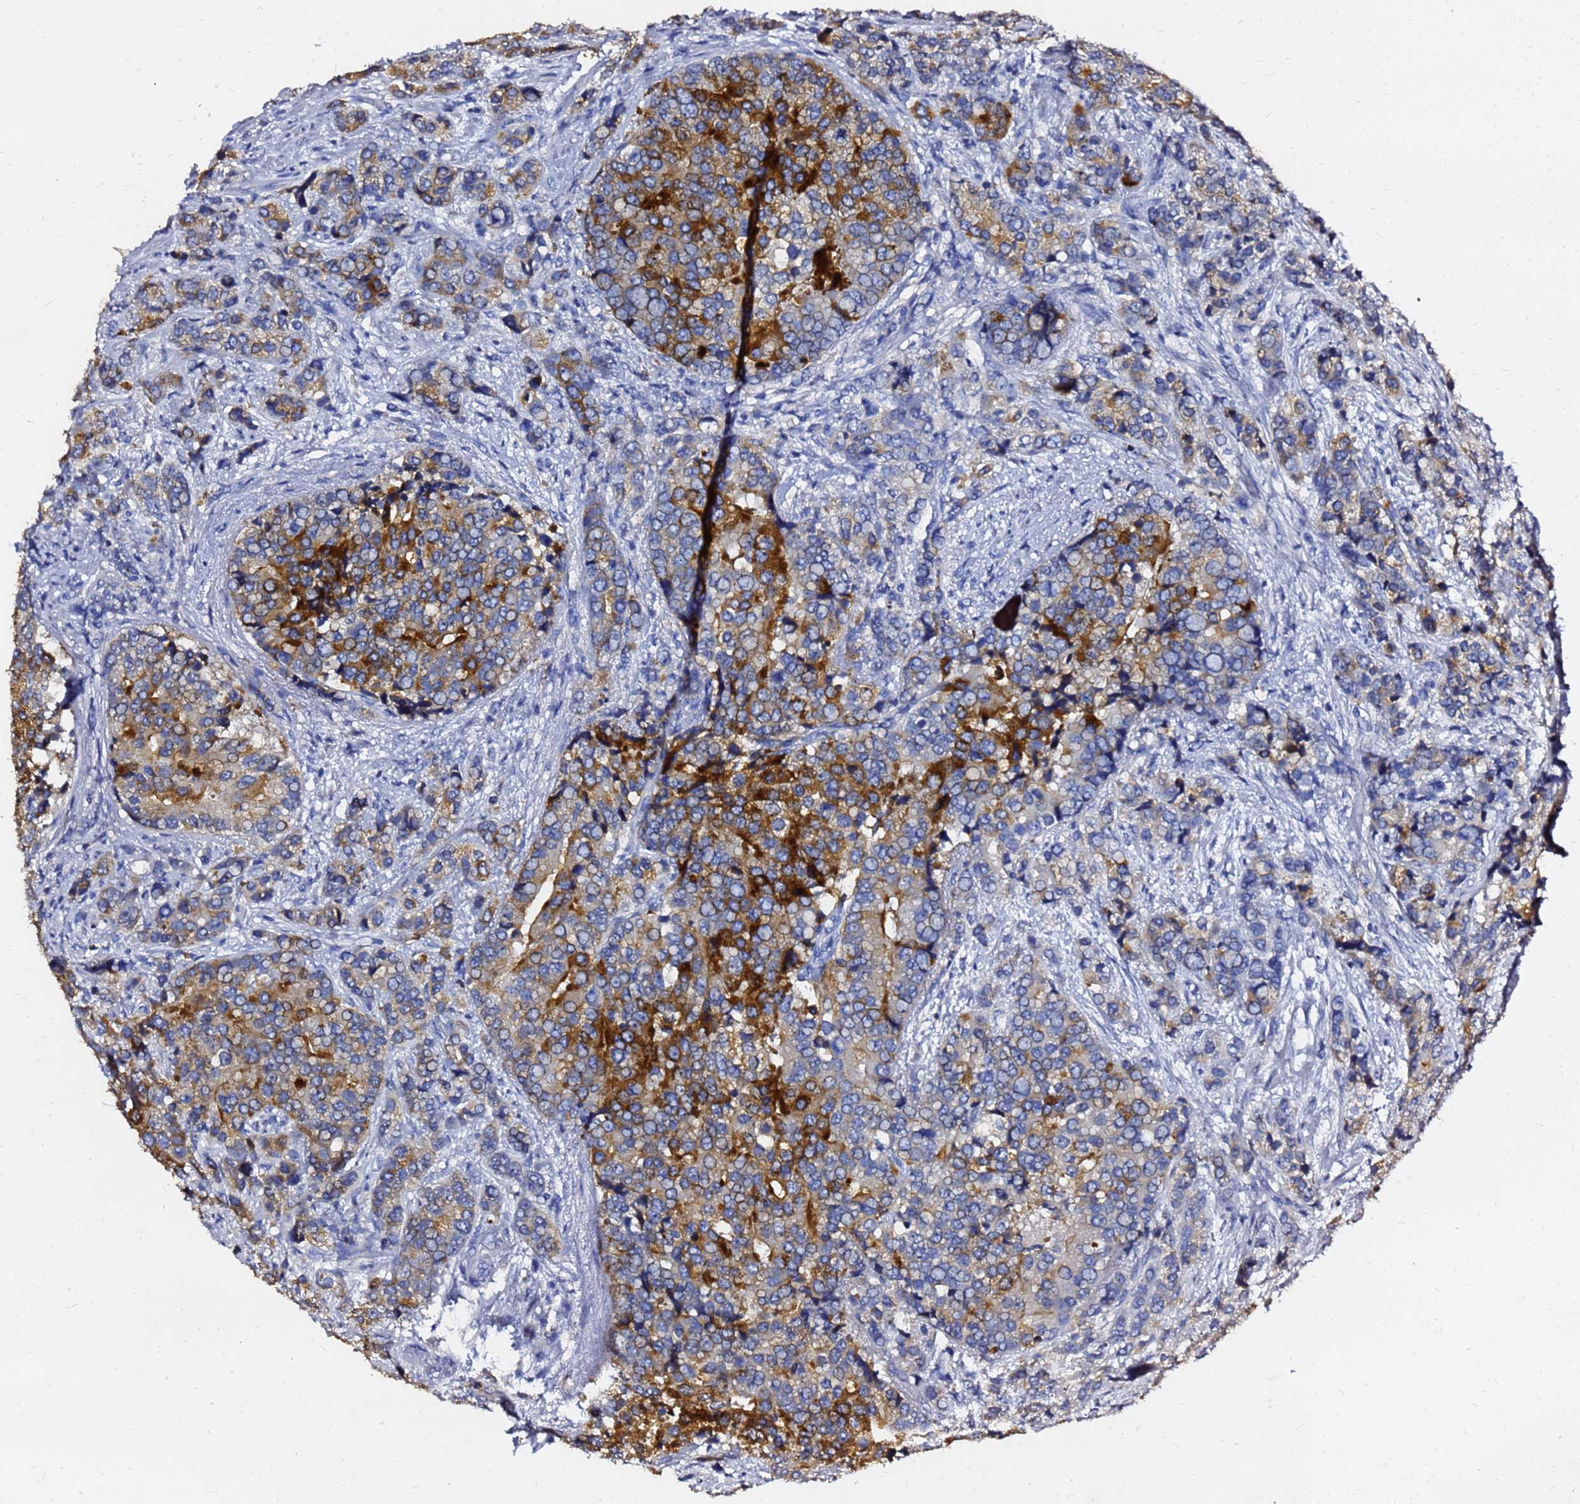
{"staining": {"intensity": "strong", "quantity": "<25%", "location": "cytoplasmic/membranous"}, "tissue": "prostate cancer", "cell_type": "Tumor cells", "image_type": "cancer", "snomed": [{"axis": "morphology", "description": "Adenocarcinoma, High grade"}, {"axis": "topography", "description": "Prostate"}], "caption": "Prostate cancer was stained to show a protein in brown. There is medium levels of strong cytoplasmic/membranous positivity in approximately <25% of tumor cells.", "gene": "FAM183A", "patient": {"sex": "male", "age": 62}}